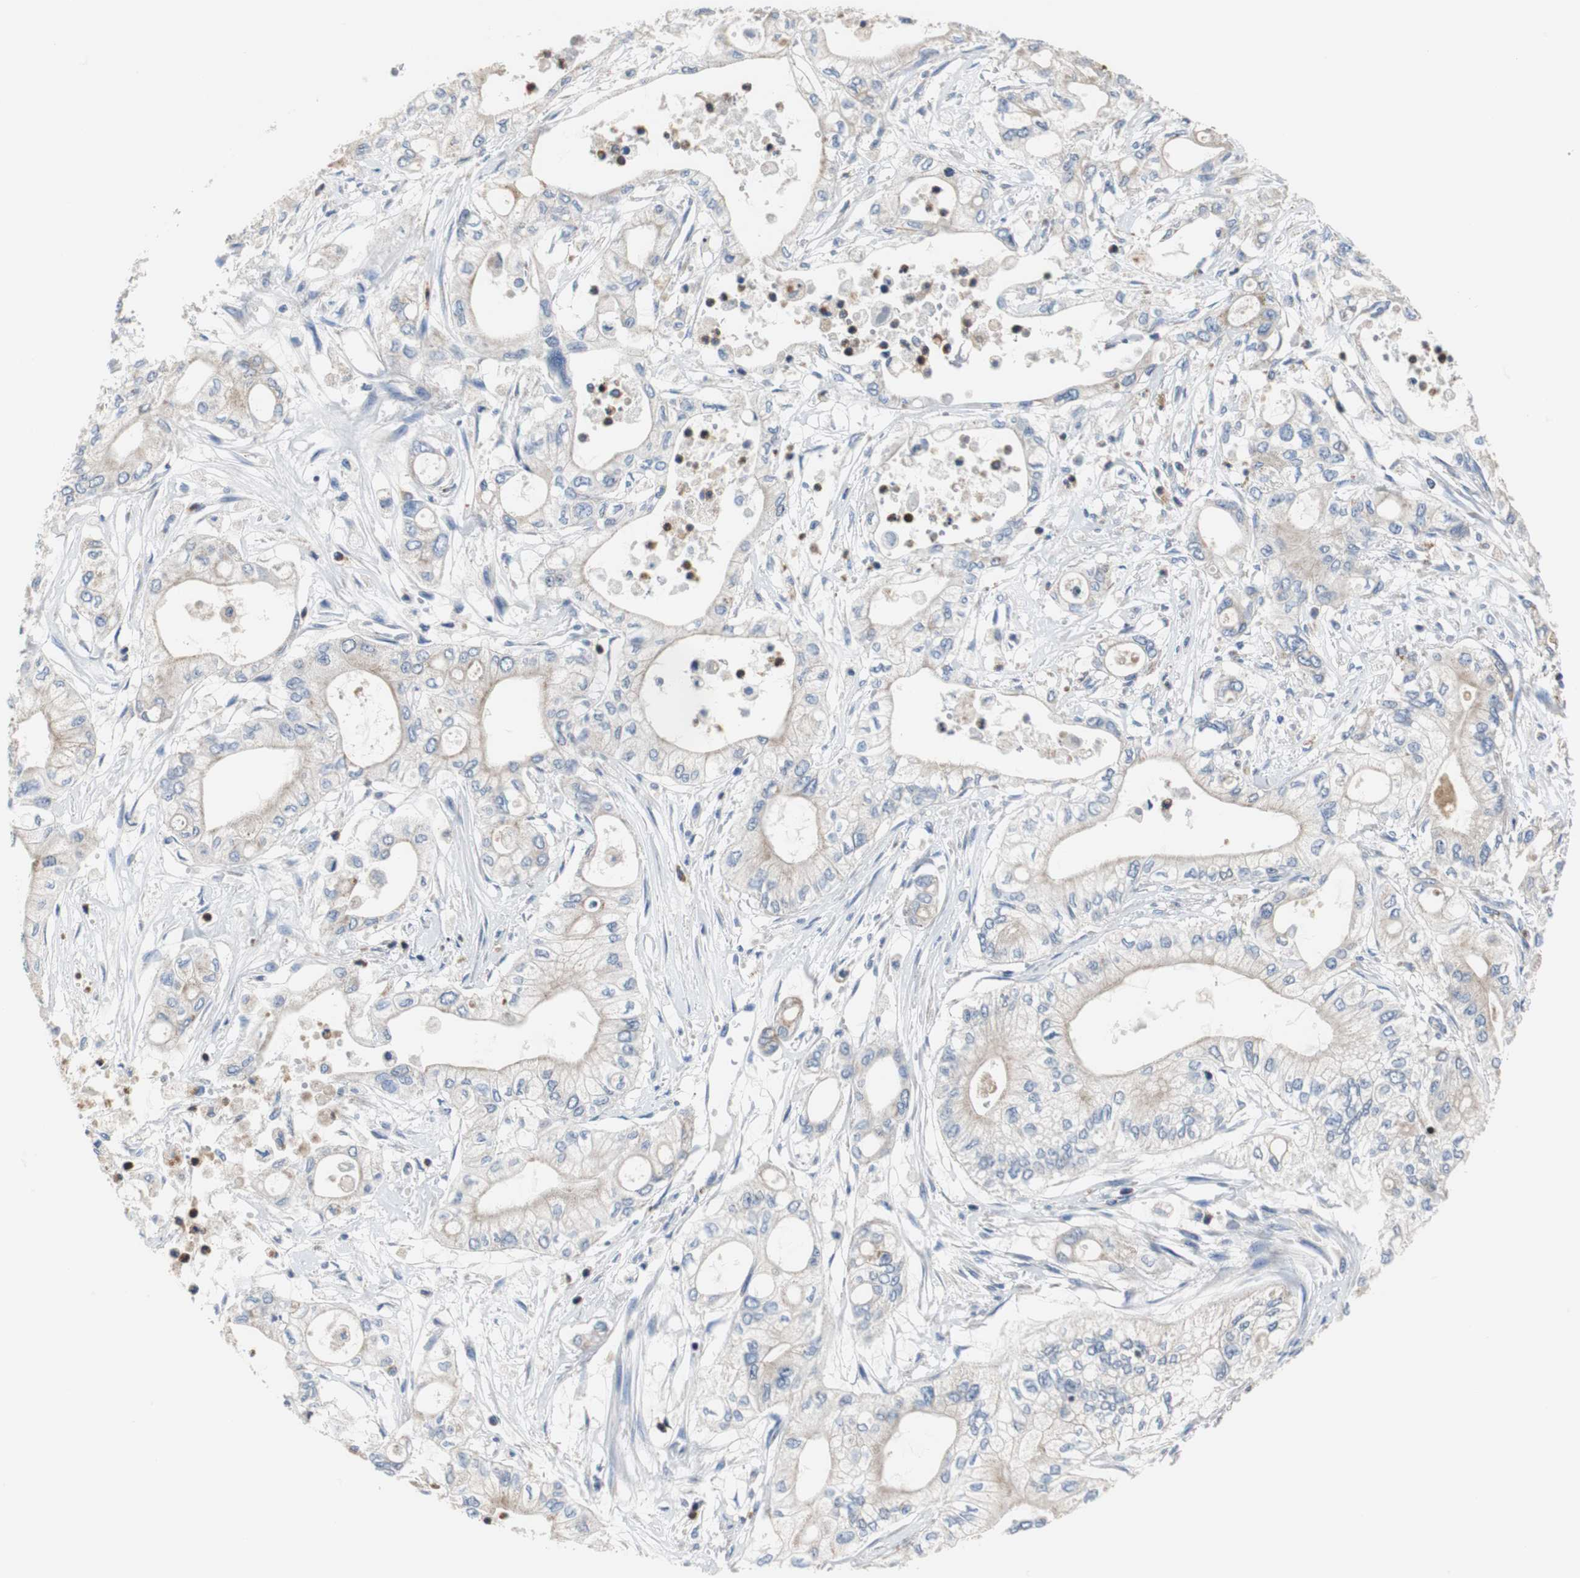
{"staining": {"intensity": "weak", "quantity": "25%-75%", "location": "cytoplasmic/membranous"}, "tissue": "pancreatic cancer", "cell_type": "Tumor cells", "image_type": "cancer", "snomed": [{"axis": "morphology", "description": "Adenocarcinoma, NOS"}, {"axis": "topography", "description": "Pancreas"}], "caption": "High-power microscopy captured an immunohistochemistry (IHC) image of pancreatic cancer, revealing weak cytoplasmic/membranous staining in about 25%-75% of tumor cells. (DAB = brown stain, brightfield microscopy at high magnification).", "gene": "VAMP8", "patient": {"sex": "male", "age": 79}}